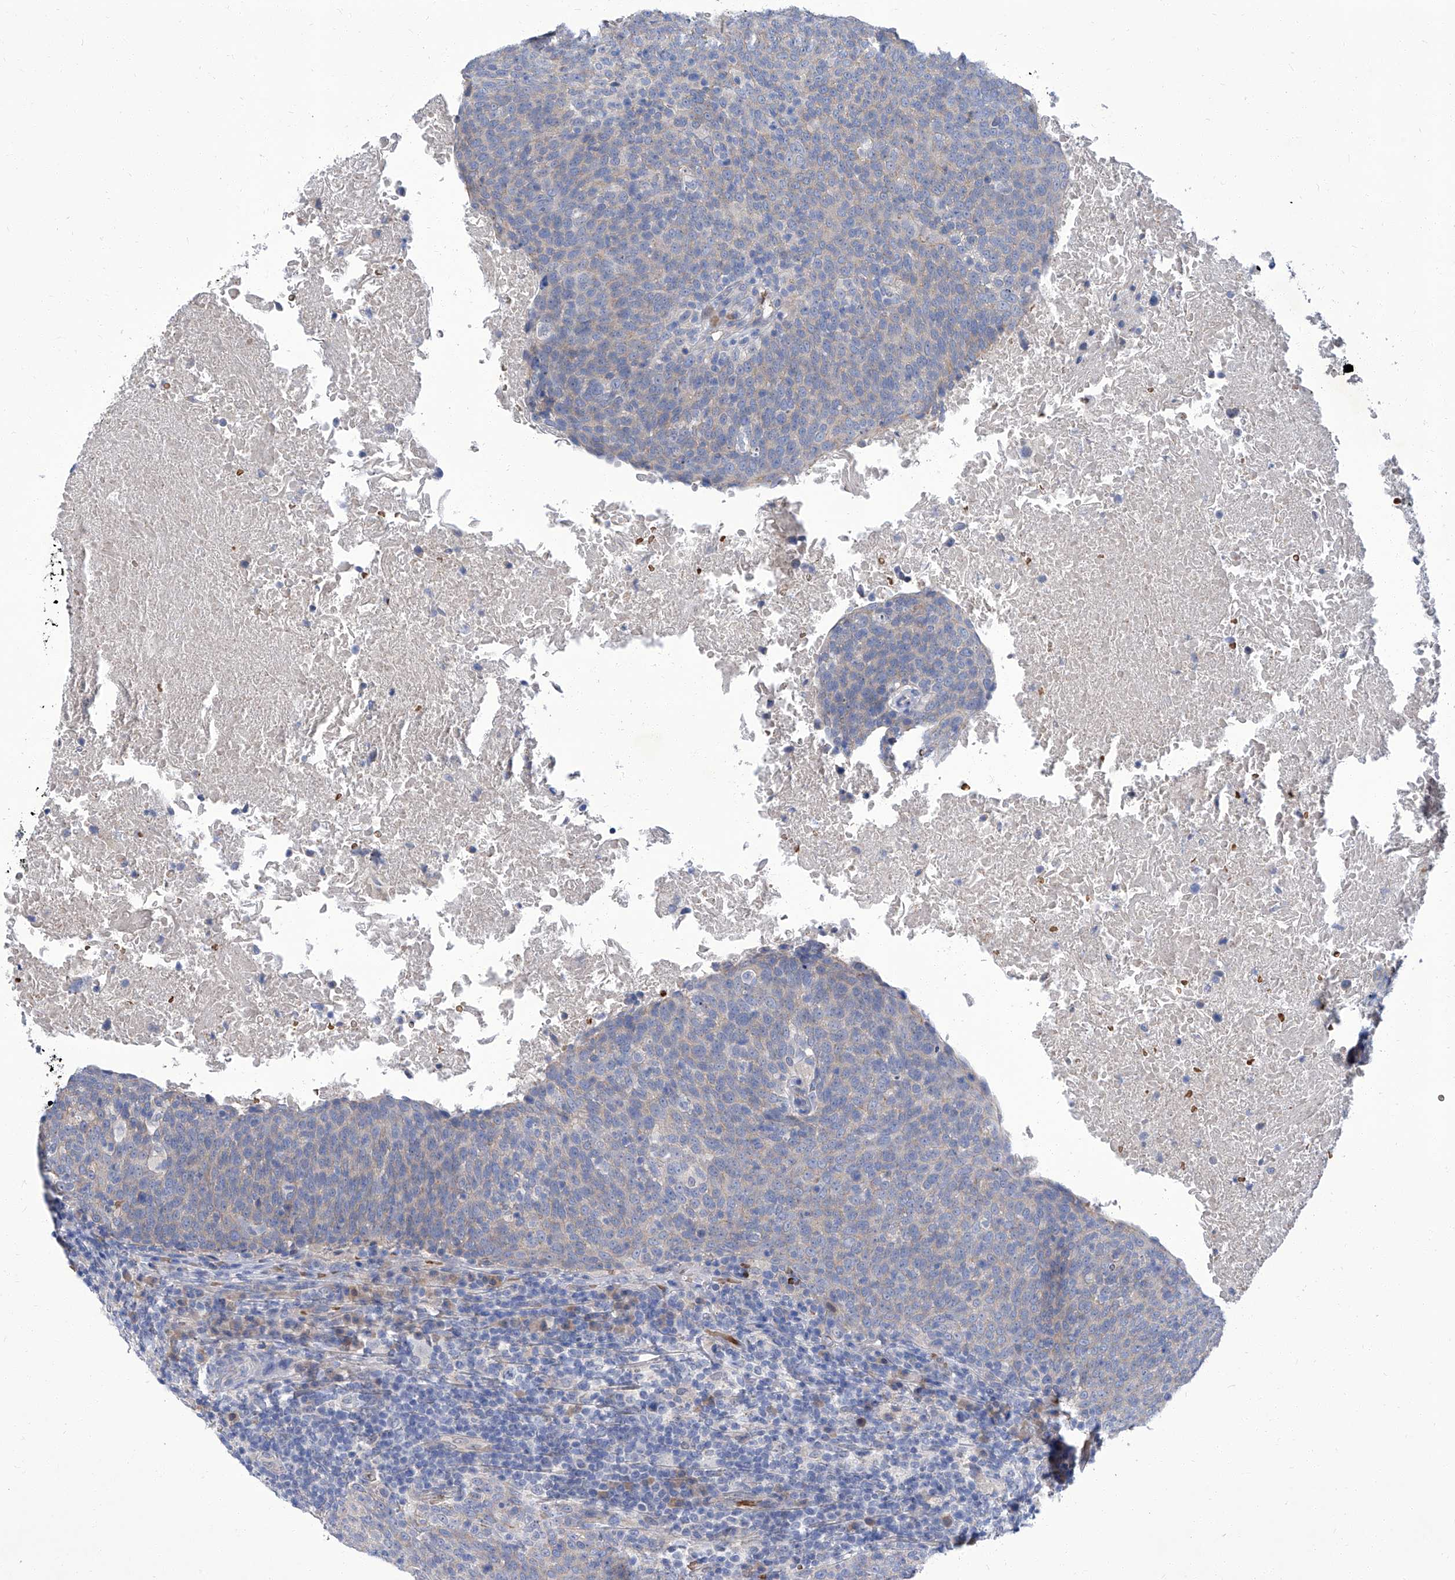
{"staining": {"intensity": "negative", "quantity": "none", "location": "none"}, "tissue": "head and neck cancer", "cell_type": "Tumor cells", "image_type": "cancer", "snomed": [{"axis": "morphology", "description": "Squamous cell carcinoma, NOS"}, {"axis": "morphology", "description": "Squamous cell carcinoma, metastatic, NOS"}, {"axis": "topography", "description": "Lymph node"}, {"axis": "topography", "description": "Head-Neck"}], "caption": "Squamous cell carcinoma (head and neck) stained for a protein using immunohistochemistry demonstrates no expression tumor cells.", "gene": "PARD3", "patient": {"sex": "male", "age": 62}}